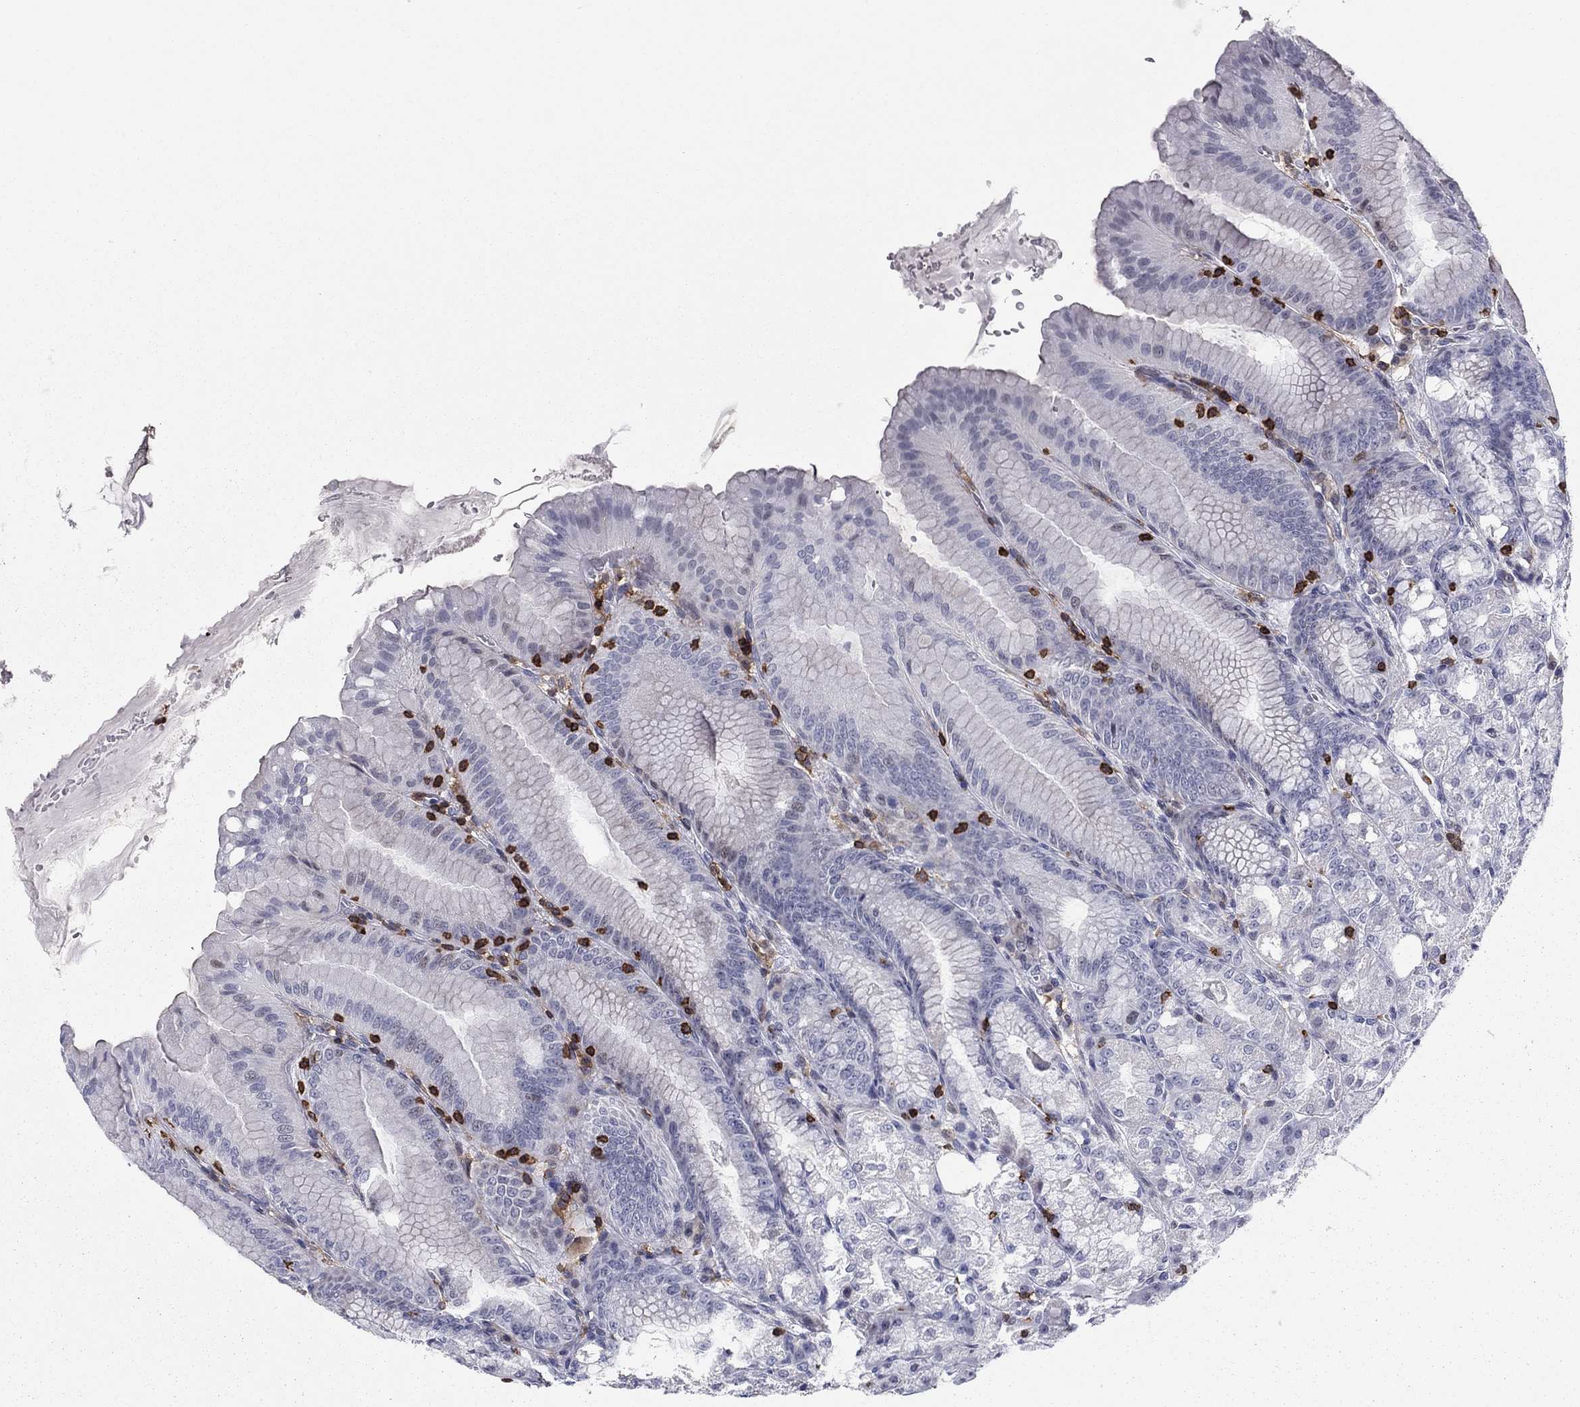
{"staining": {"intensity": "negative", "quantity": "none", "location": "none"}, "tissue": "stomach", "cell_type": "Glandular cells", "image_type": "normal", "snomed": [{"axis": "morphology", "description": "Normal tissue, NOS"}, {"axis": "topography", "description": "Stomach"}], "caption": "The image demonstrates no staining of glandular cells in unremarkable stomach. (DAB (3,3'-diaminobenzidine) IHC visualized using brightfield microscopy, high magnification).", "gene": "ARHGAP27", "patient": {"sex": "male", "age": 71}}